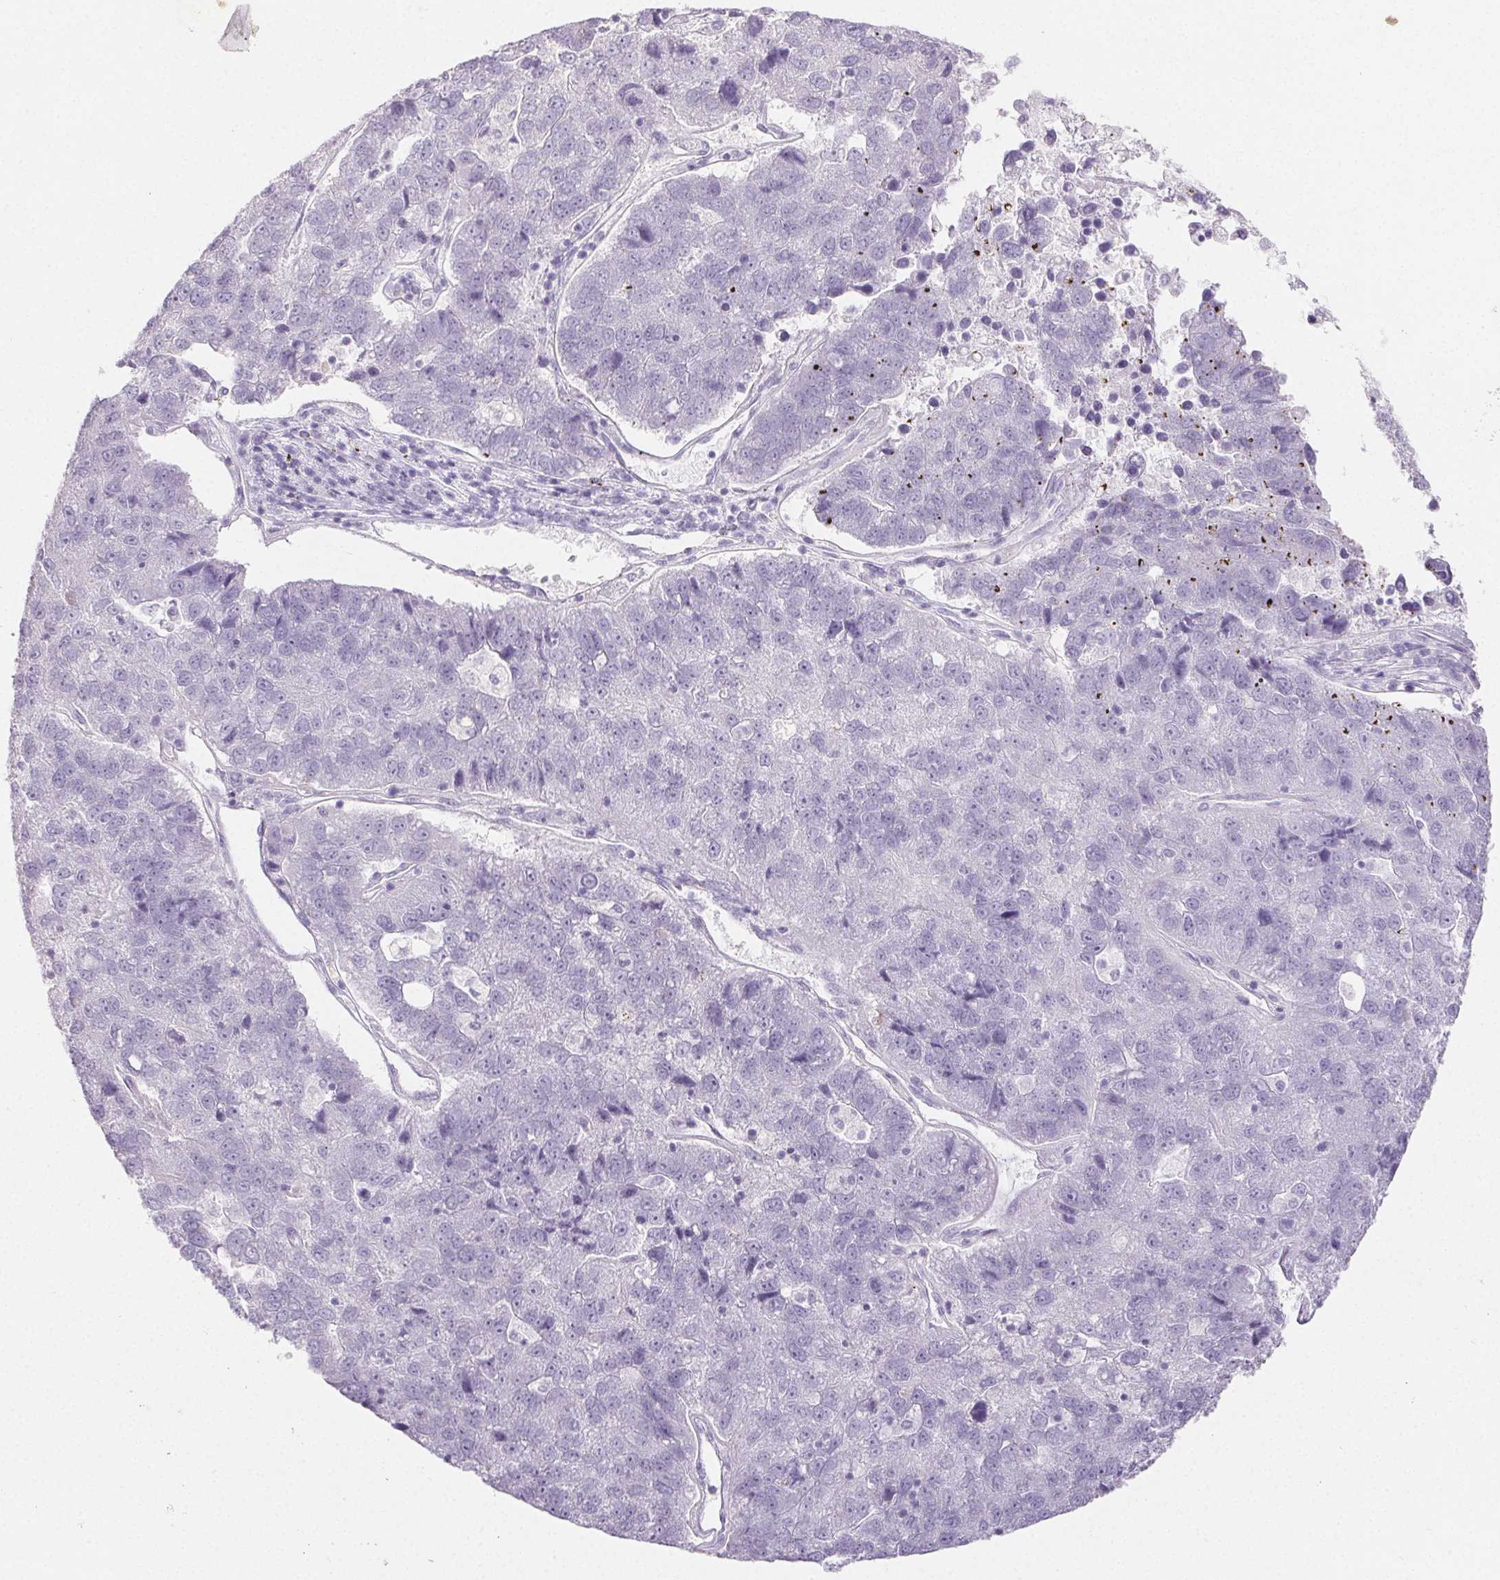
{"staining": {"intensity": "negative", "quantity": "none", "location": "none"}, "tissue": "pancreatic cancer", "cell_type": "Tumor cells", "image_type": "cancer", "snomed": [{"axis": "morphology", "description": "Adenocarcinoma, NOS"}, {"axis": "topography", "description": "Pancreas"}], "caption": "Adenocarcinoma (pancreatic) stained for a protein using immunohistochemistry demonstrates no positivity tumor cells.", "gene": "PI3", "patient": {"sex": "female", "age": 61}}